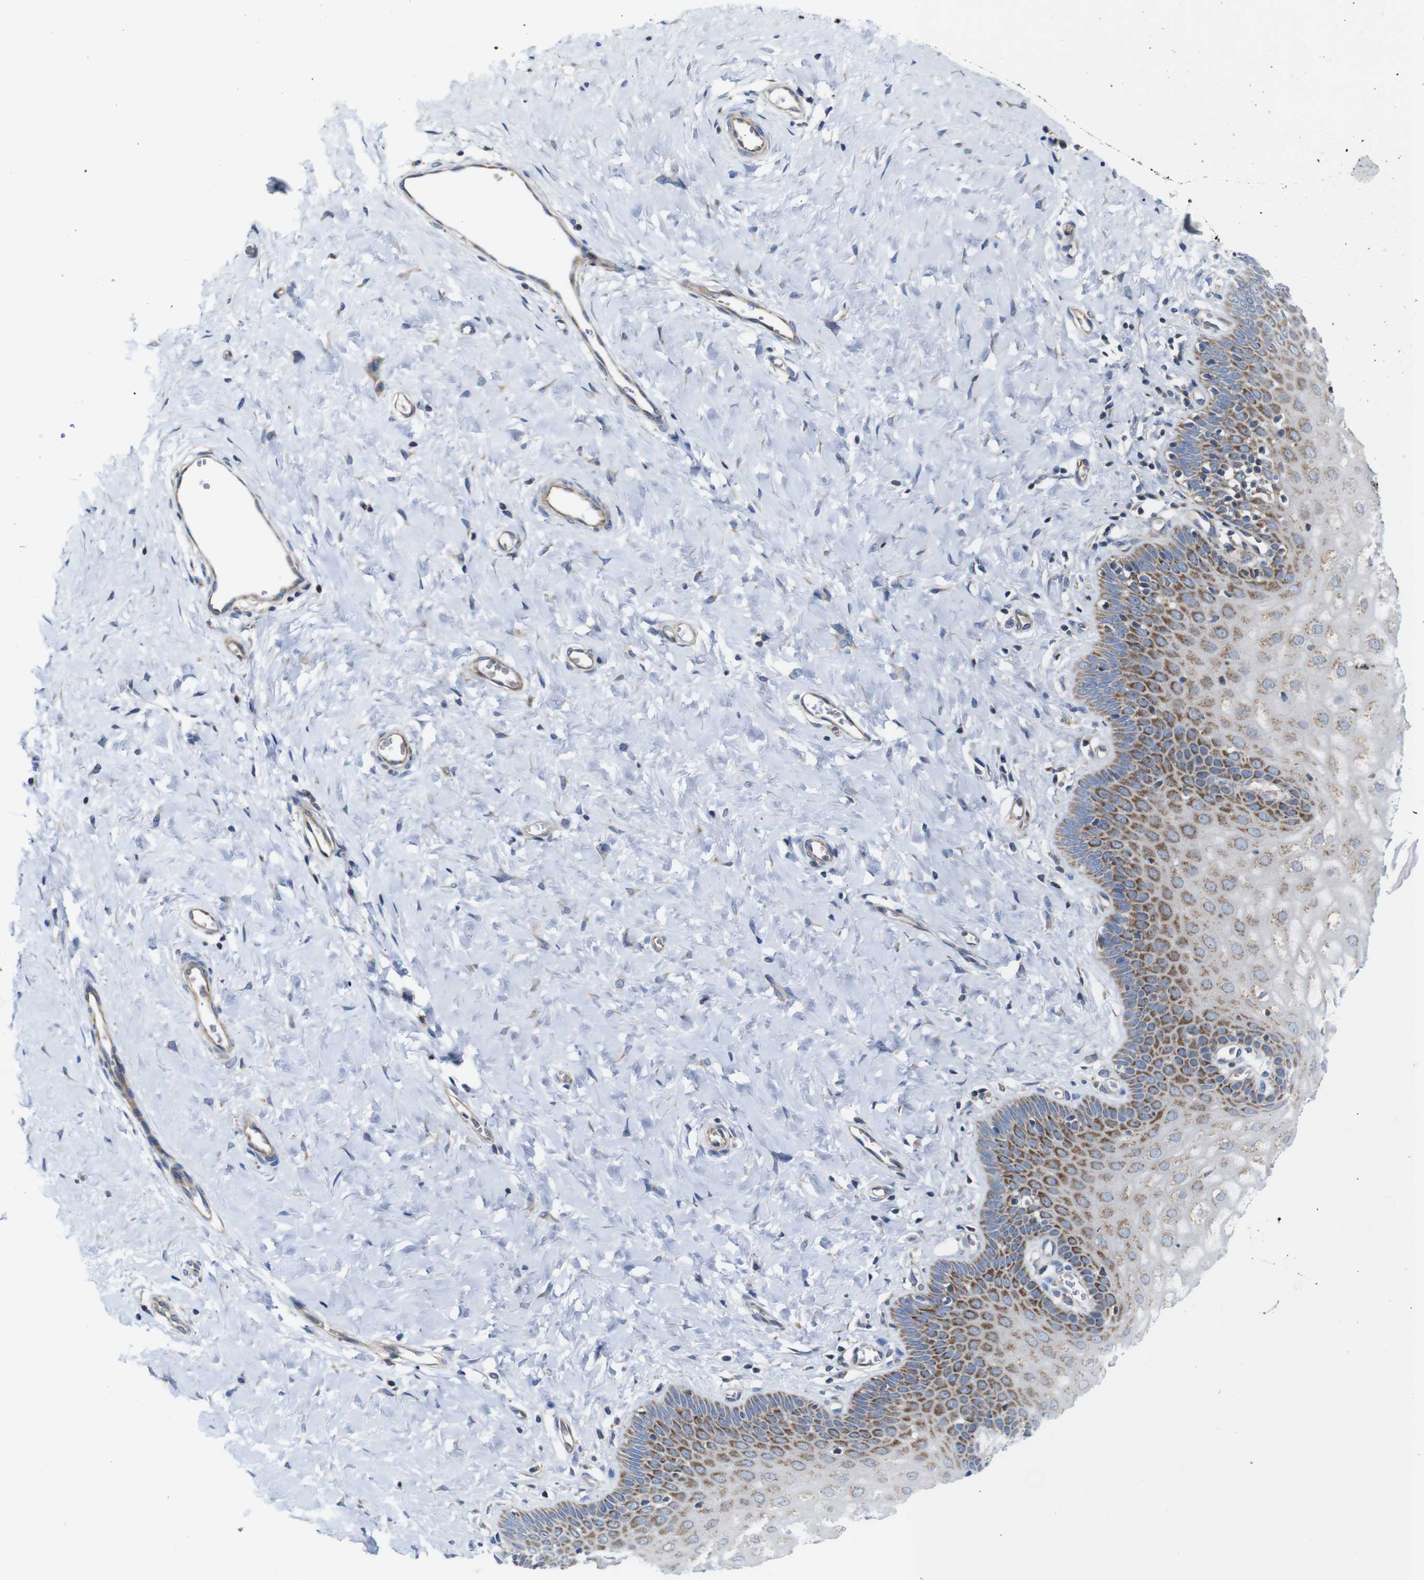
{"staining": {"intensity": "weak", "quantity": "25%-75%", "location": "cytoplasmic/membranous"}, "tissue": "cervix", "cell_type": "Glandular cells", "image_type": "normal", "snomed": [{"axis": "morphology", "description": "Normal tissue, NOS"}, {"axis": "topography", "description": "Cervix"}], "caption": "Immunohistochemical staining of benign human cervix shows 25%-75% levels of weak cytoplasmic/membranous protein expression in about 25%-75% of glandular cells. The staining was performed using DAB to visualize the protein expression in brown, while the nuclei were stained in blue with hematoxylin (Magnification: 20x).", "gene": "PDCD1LG2", "patient": {"sex": "female", "age": 55}}